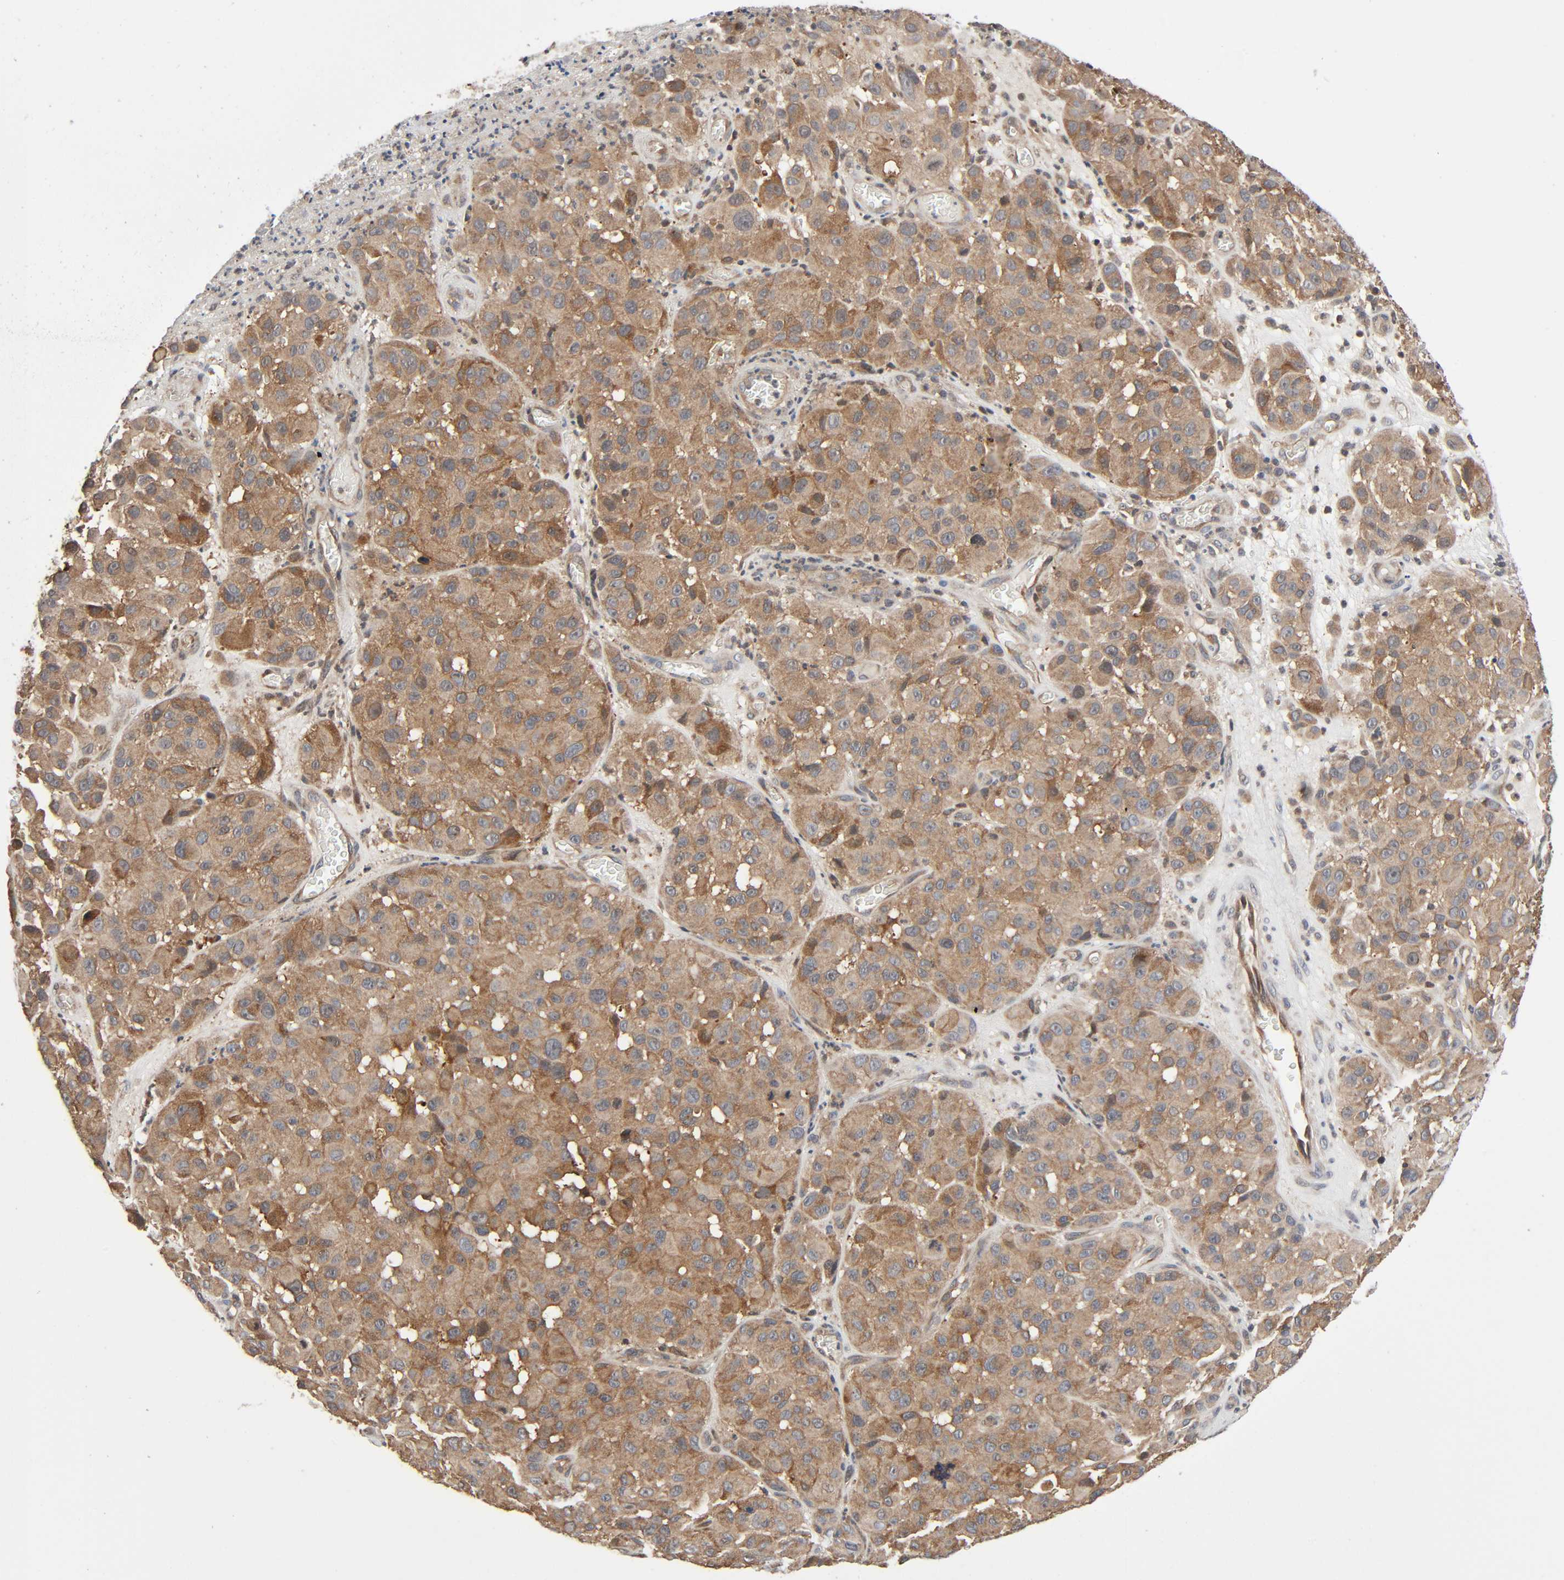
{"staining": {"intensity": "moderate", "quantity": ">75%", "location": "cytoplasmic/membranous"}, "tissue": "melanoma", "cell_type": "Tumor cells", "image_type": "cancer", "snomed": [{"axis": "morphology", "description": "Malignant melanoma, NOS"}, {"axis": "topography", "description": "Skin"}], "caption": "IHC staining of malignant melanoma, which demonstrates medium levels of moderate cytoplasmic/membranous positivity in about >75% of tumor cells indicating moderate cytoplasmic/membranous protein expression. The staining was performed using DAB (brown) for protein detection and nuclei were counterstained in hematoxylin (blue).", "gene": "PPP2R1B", "patient": {"sex": "female", "age": 21}}